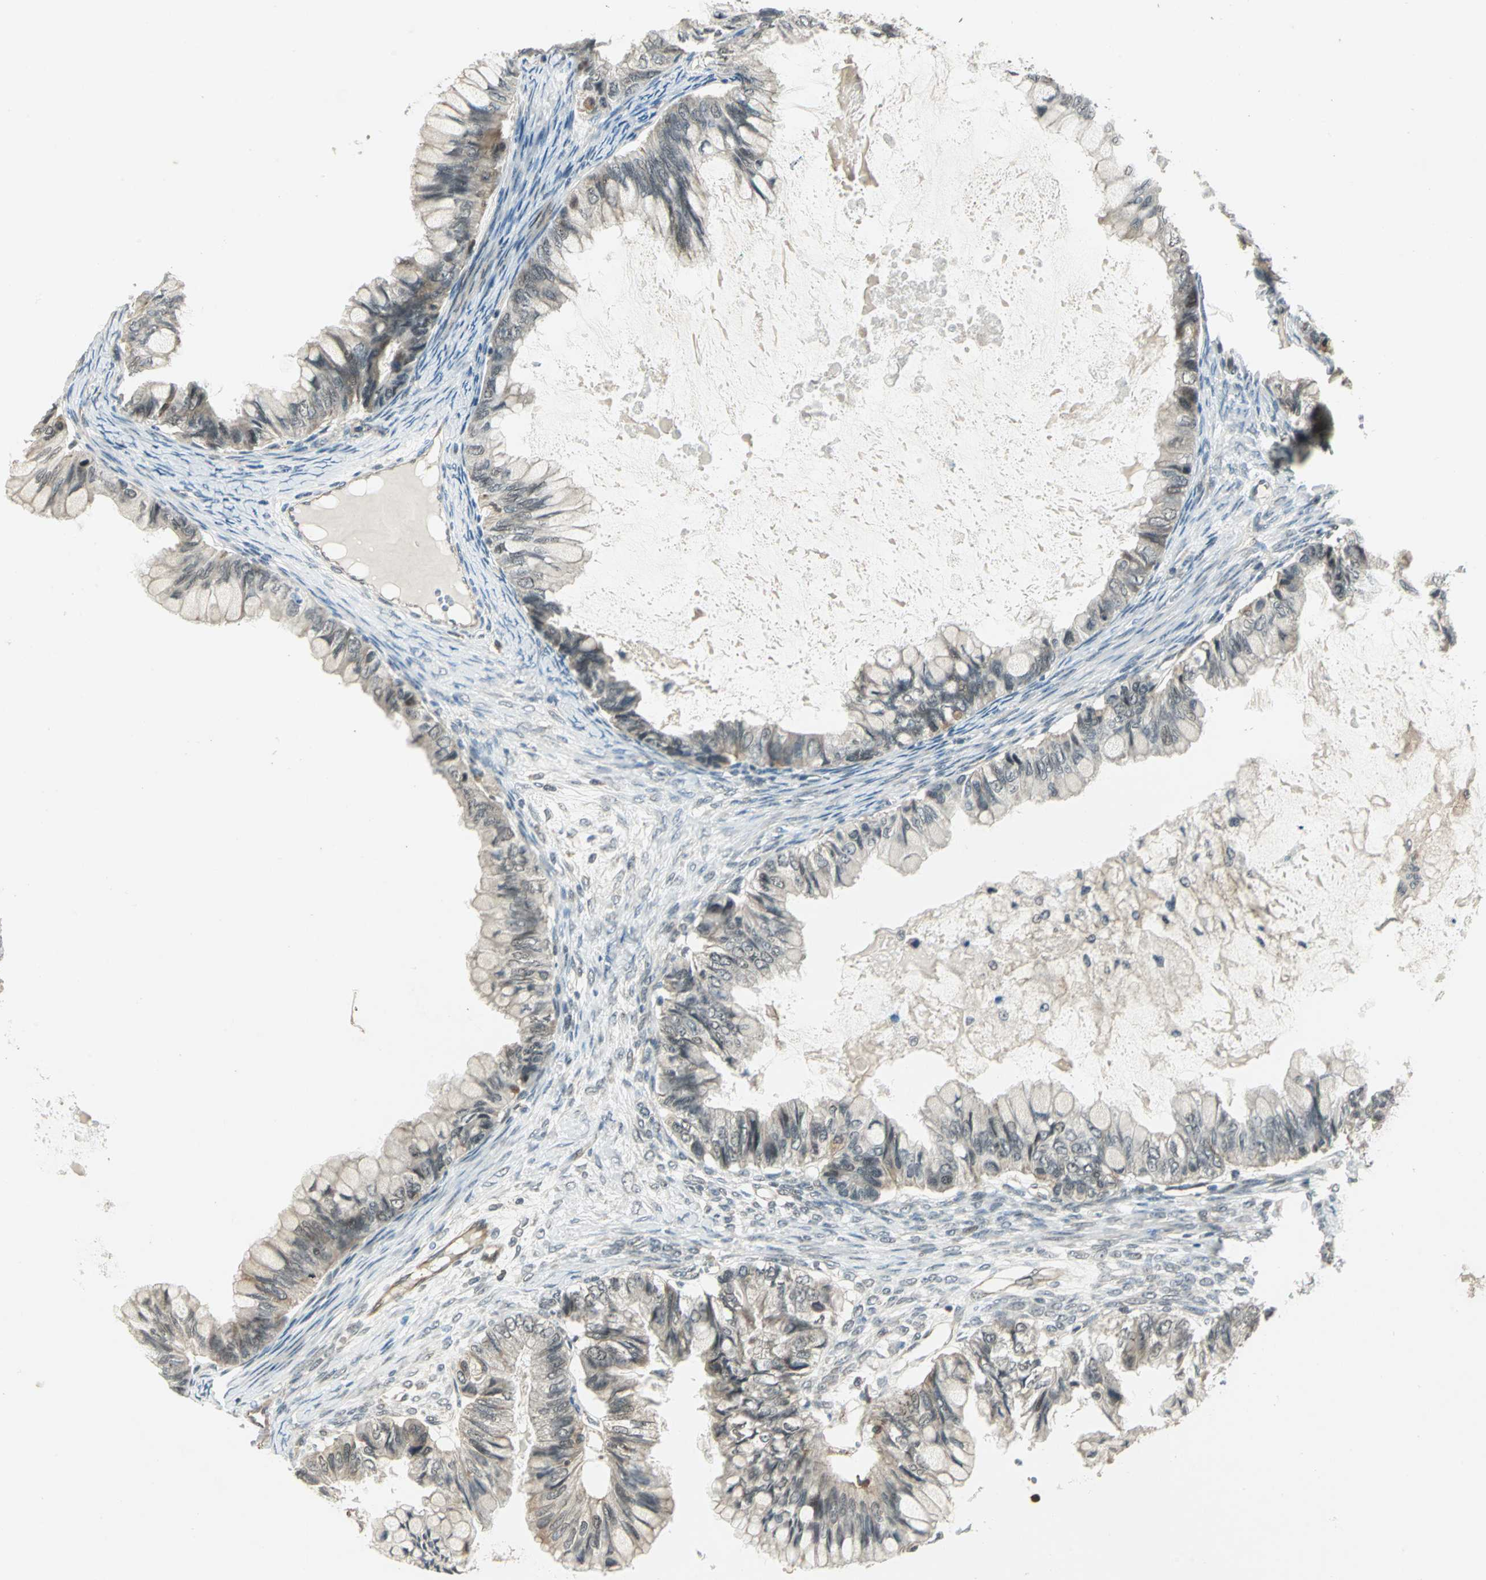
{"staining": {"intensity": "weak", "quantity": "25%-75%", "location": "cytoplasmic/membranous,nuclear"}, "tissue": "ovarian cancer", "cell_type": "Tumor cells", "image_type": "cancer", "snomed": [{"axis": "morphology", "description": "Cystadenocarcinoma, mucinous, NOS"}, {"axis": "topography", "description": "Ovary"}], "caption": "Tumor cells reveal weak cytoplasmic/membranous and nuclear positivity in approximately 25%-75% of cells in ovarian mucinous cystadenocarcinoma.", "gene": "PLAGL2", "patient": {"sex": "female", "age": 80}}